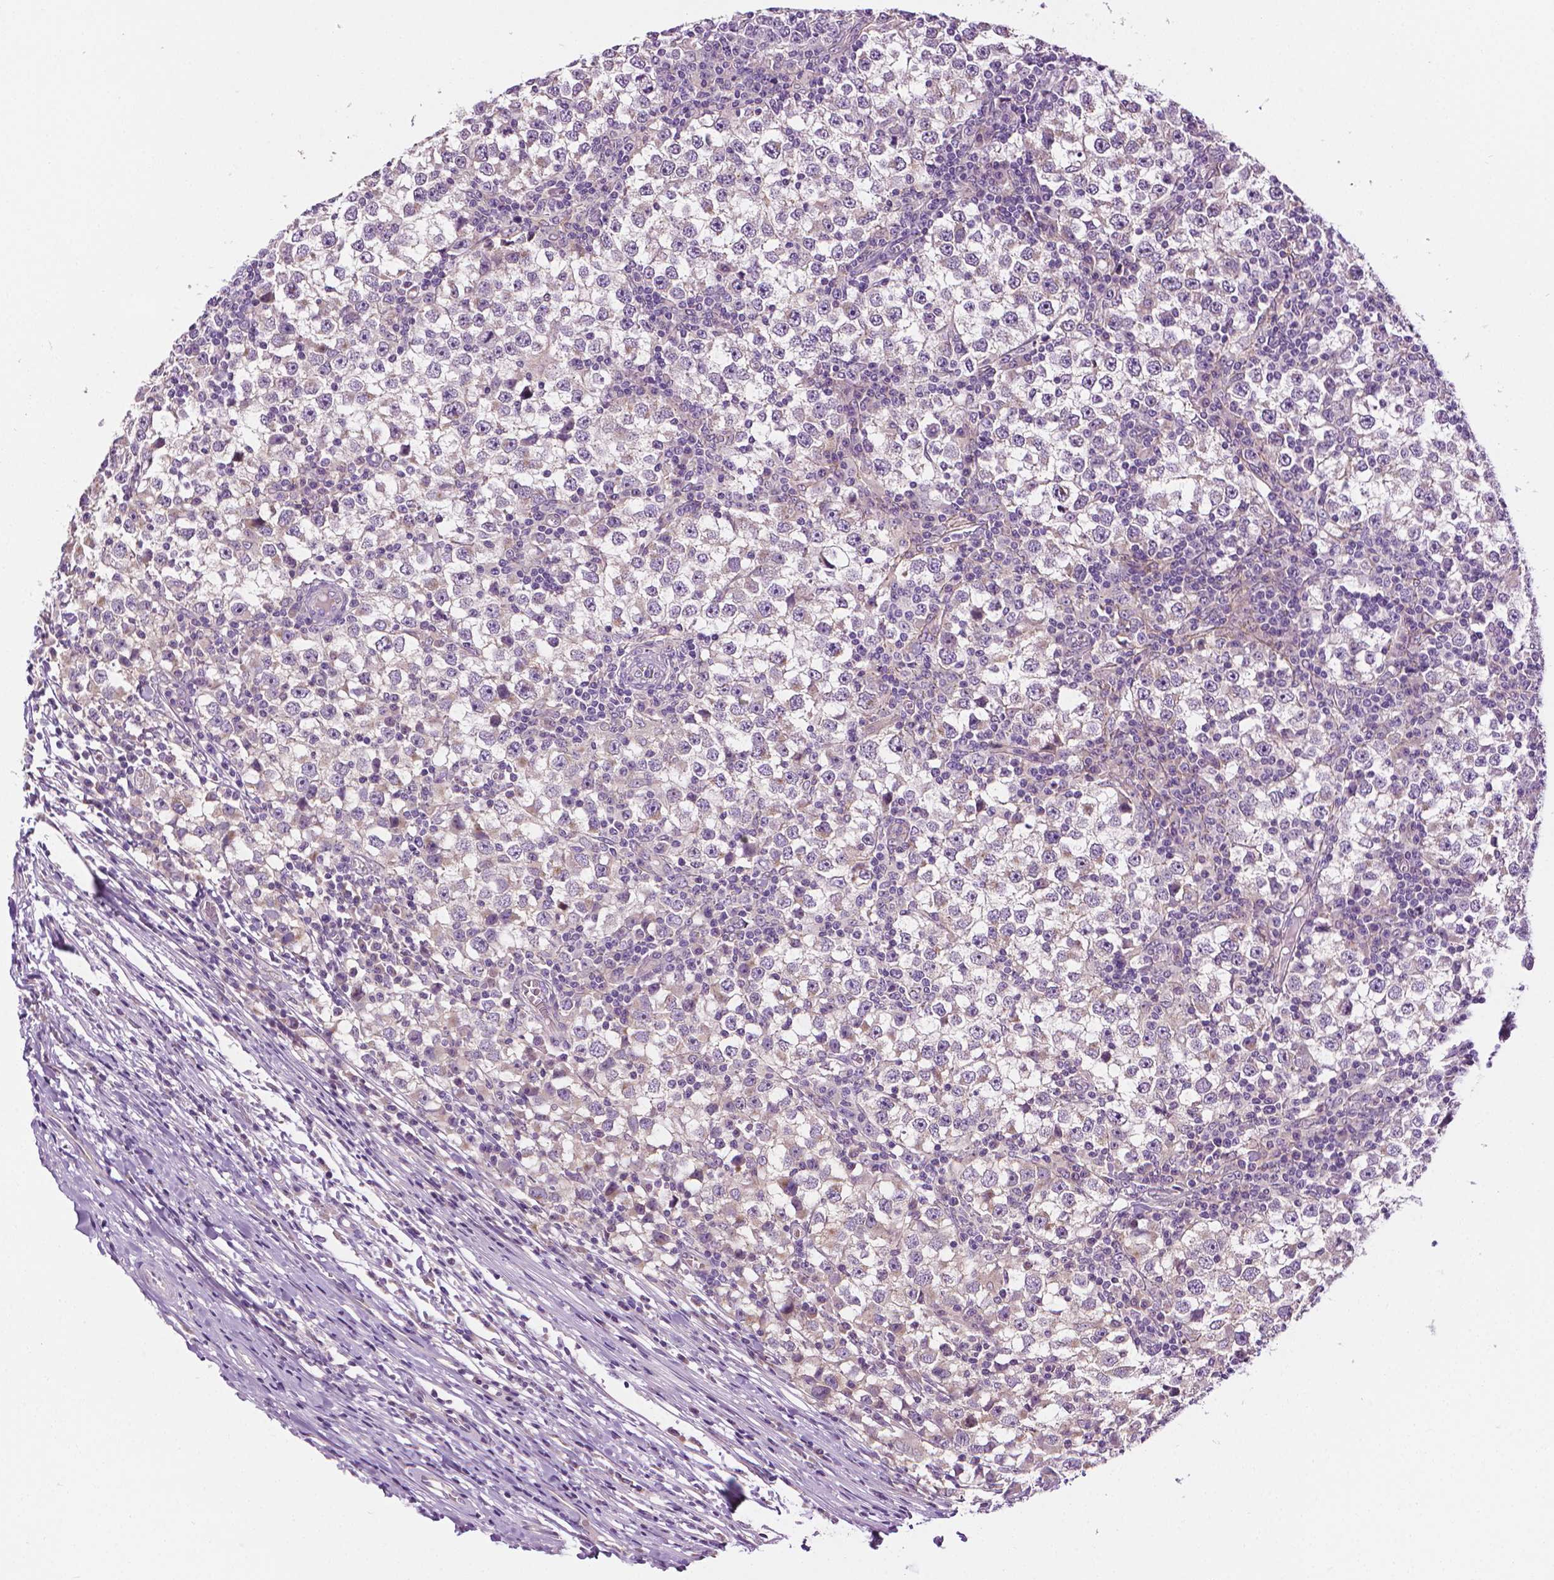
{"staining": {"intensity": "negative", "quantity": "none", "location": "none"}, "tissue": "testis cancer", "cell_type": "Tumor cells", "image_type": "cancer", "snomed": [{"axis": "morphology", "description": "Seminoma, NOS"}, {"axis": "topography", "description": "Testis"}], "caption": "Immunohistochemistry (IHC) histopathology image of neoplastic tissue: testis seminoma stained with DAB (3,3'-diaminobenzidine) displays no significant protein expression in tumor cells.", "gene": "MCOLN3", "patient": {"sex": "male", "age": 65}}